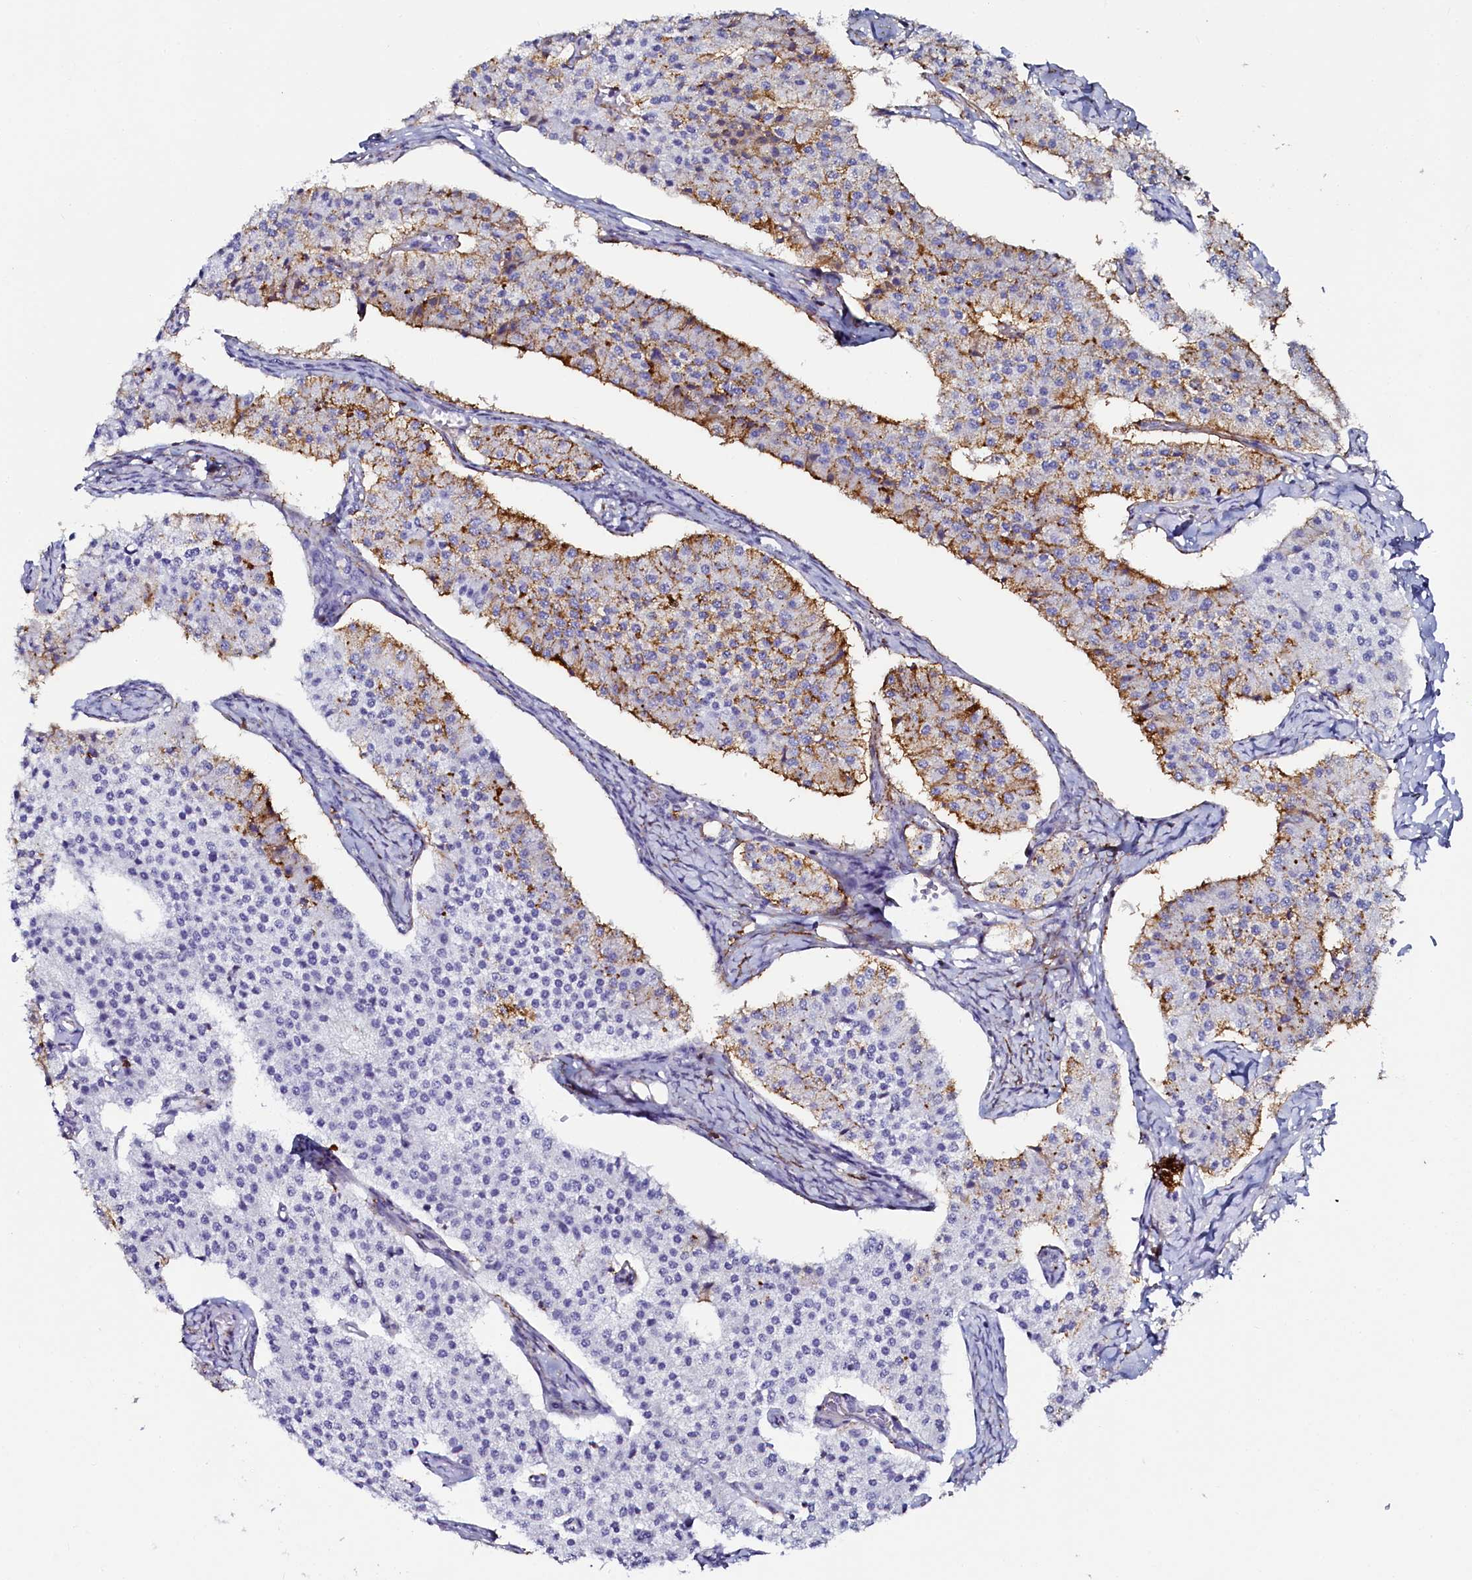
{"staining": {"intensity": "moderate", "quantity": "<25%", "location": "cytoplasmic/membranous"}, "tissue": "carcinoid", "cell_type": "Tumor cells", "image_type": "cancer", "snomed": [{"axis": "morphology", "description": "Carcinoid, malignant, NOS"}, {"axis": "topography", "description": "Colon"}], "caption": "Human malignant carcinoid stained for a protein (brown) shows moderate cytoplasmic/membranous positive positivity in about <25% of tumor cells.", "gene": "AAAS", "patient": {"sex": "female", "age": 52}}